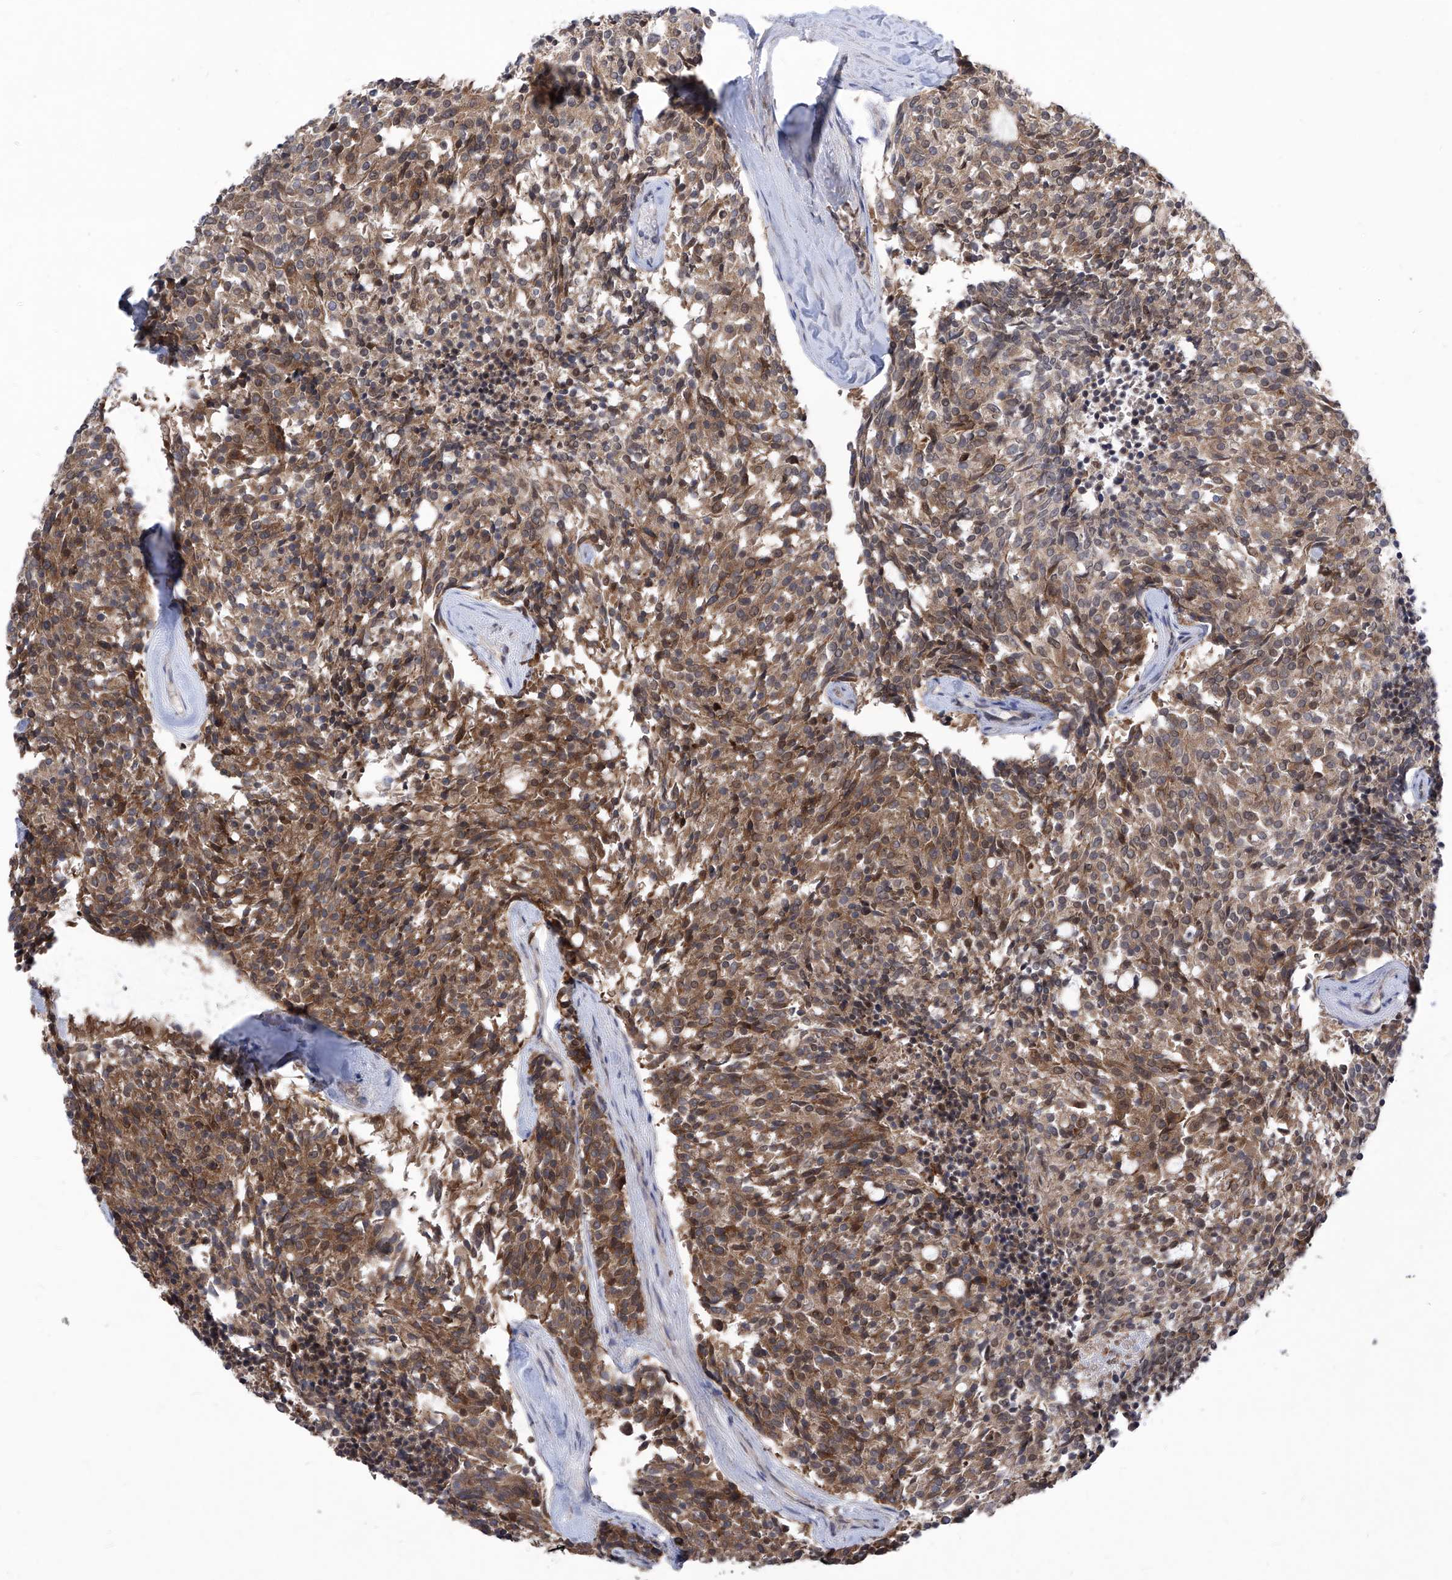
{"staining": {"intensity": "moderate", "quantity": ">75%", "location": "cytoplasmic/membranous"}, "tissue": "carcinoid", "cell_type": "Tumor cells", "image_type": "cancer", "snomed": [{"axis": "morphology", "description": "Carcinoid, malignant, NOS"}, {"axis": "topography", "description": "Pancreas"}], "caption": "Protein positivity by immunohistochemistry displays moderate cytoplasmic/membranous staining in about >75% of tumor cells in carcinoid. (DAB IHC with brightfield microscopy, high magnification).", "gene": "CETN2", "patient": {"sex": "female", "age": 54}}